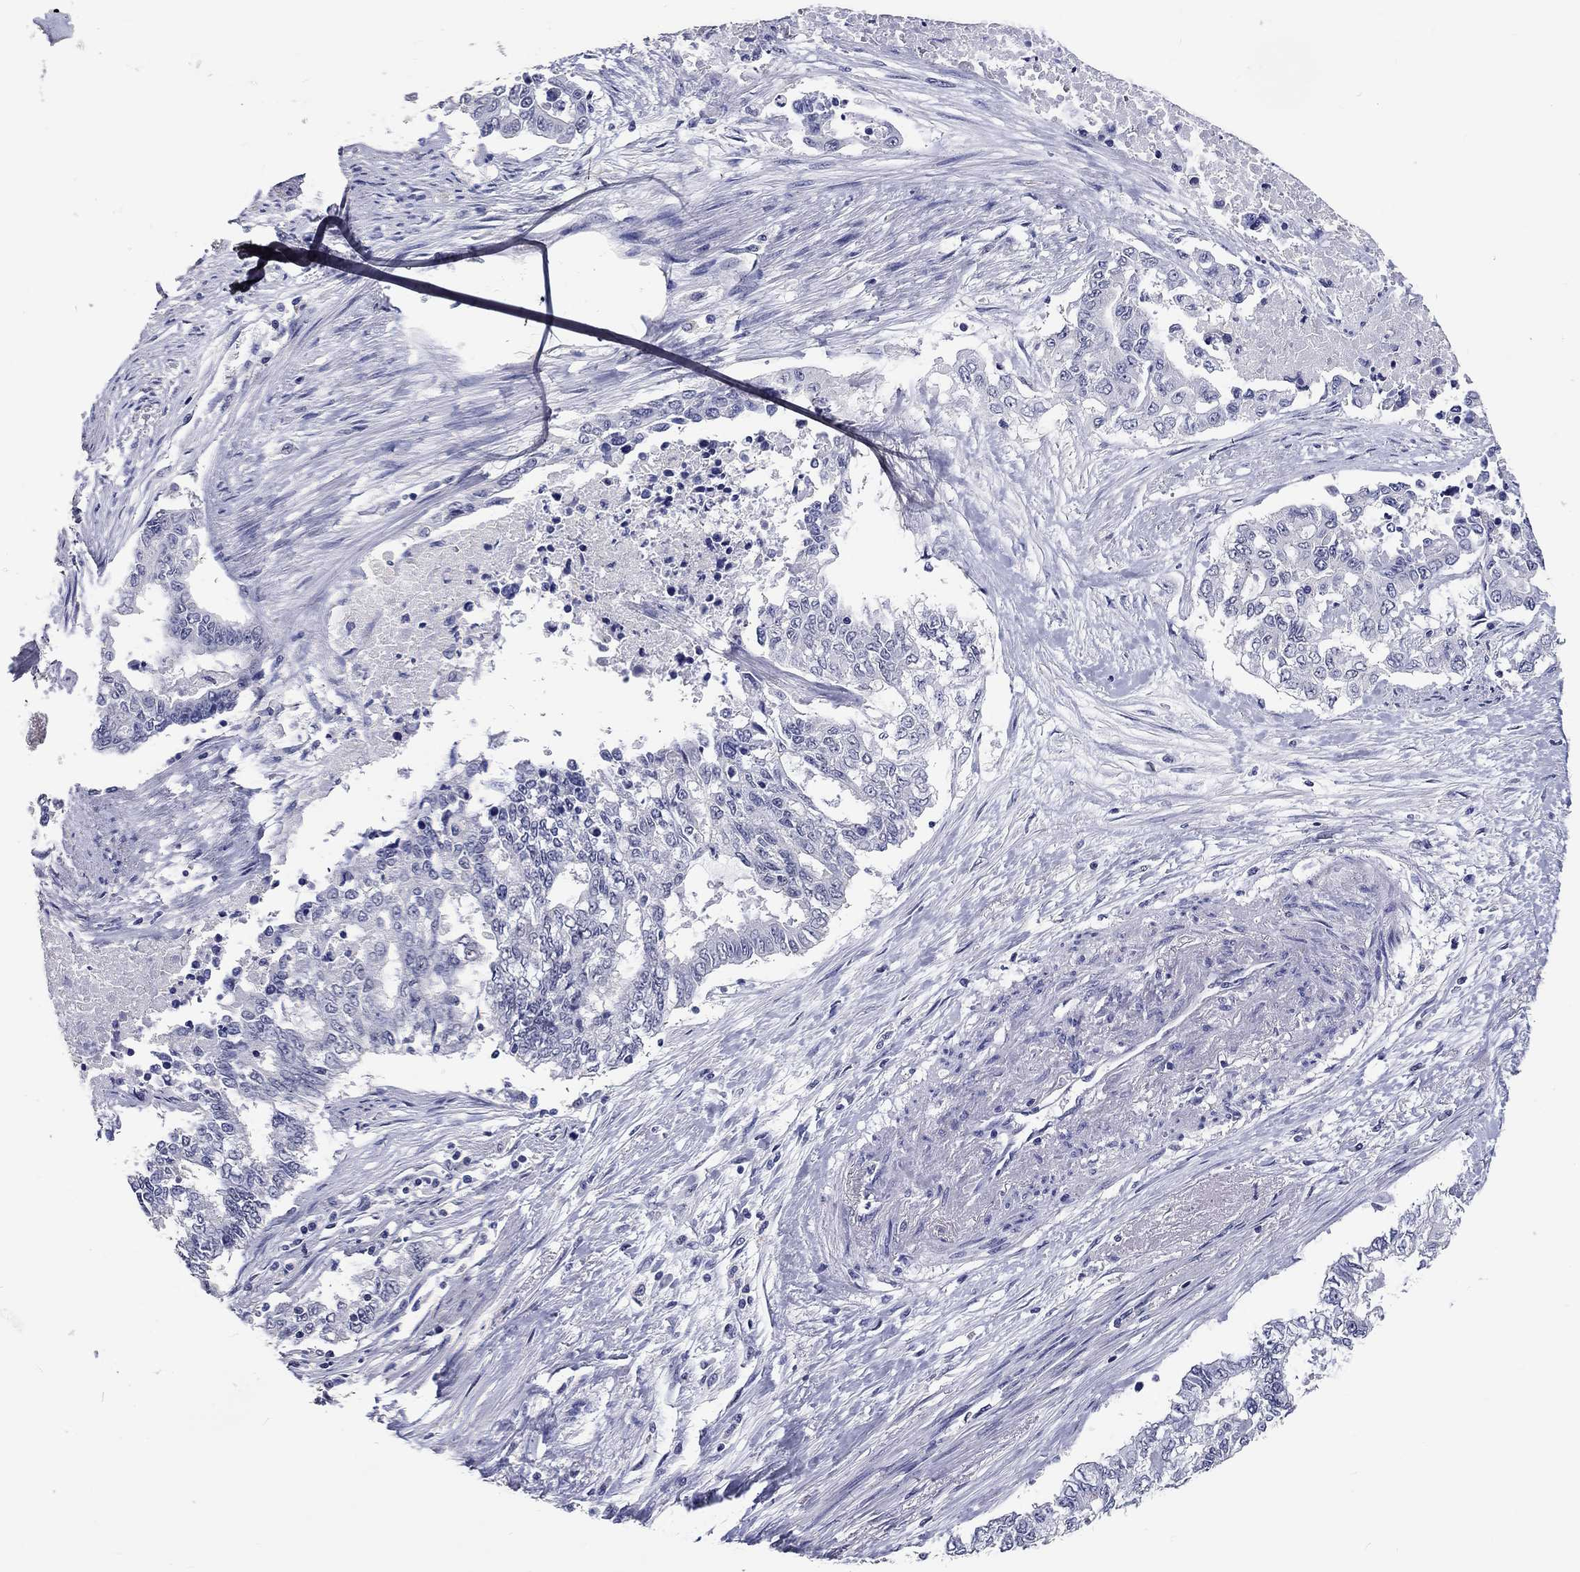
{"staining": {"intensity": "negative", "quantity": "none", "location": "none"}, "tissue": "endometrial cancer", "cell_type": "Tumor cells", "image_type": "cancer", "snomed": [{"axis": "morphology", "description": "Adenocarcinoma, NOS"}, {"axis": "topography", "description": "Uterus"}], "caption": "This image is of endometrial cancer (adenocarcinoma) stained with immunohistochemistry (IHC) to label a protein in brown with the nuclei are counter-stained blue. There is no staining in tumor cells. (Brightfield microscopy of DAB (3,3'-diaminobenzidine) immunohistochemistry (IHC) at high magnification).", "gene": "GRIN1", "patient": {"sex": "female", "age": 59}}